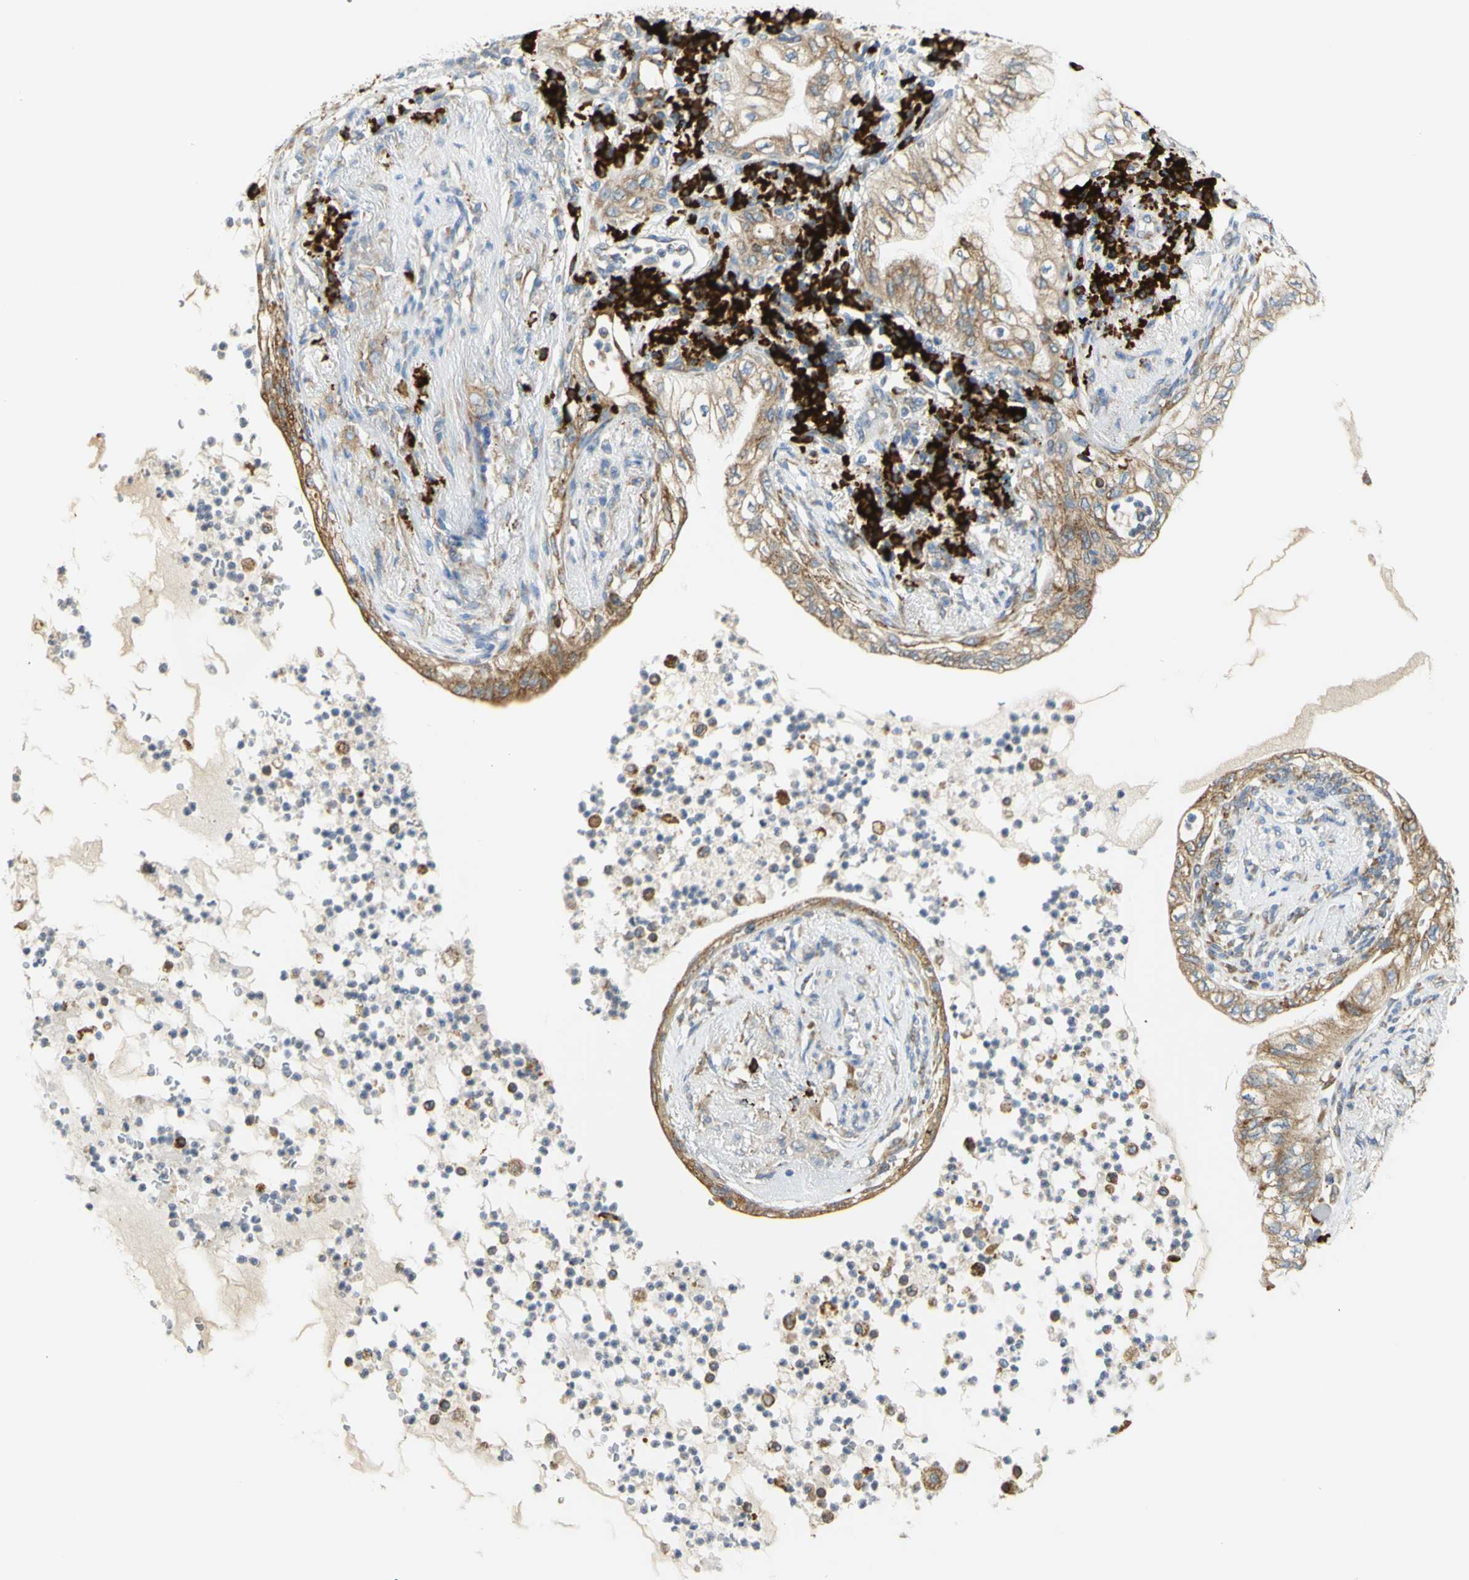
{"staining": {"intensity": "moderate", "quantity": "25%-75%", "location": "cytoplasmic/membranous"}, "tissue": "lung cancer", "cell_type": "Tumor cells", "image_type": "cancer", "snomed": [{"axis": "morphology", "description": "Normal tissue, NOS"}, {"axis": "morphology", "description": "Adenocarcinoma, NOS"}, {"axis": "topography", "description": "Bronchus"}, {"axis": "topography", "description": "Lung"}], "caption": "This histopathology image displays IHC staining of human lung cancer (adenocarcinoma), with medium moderate cytoplasmic/membranous positivity in about 25%-75% of tumor cells.", "gene": "MANF", "patient": {"sex": "female", "age": 70}}